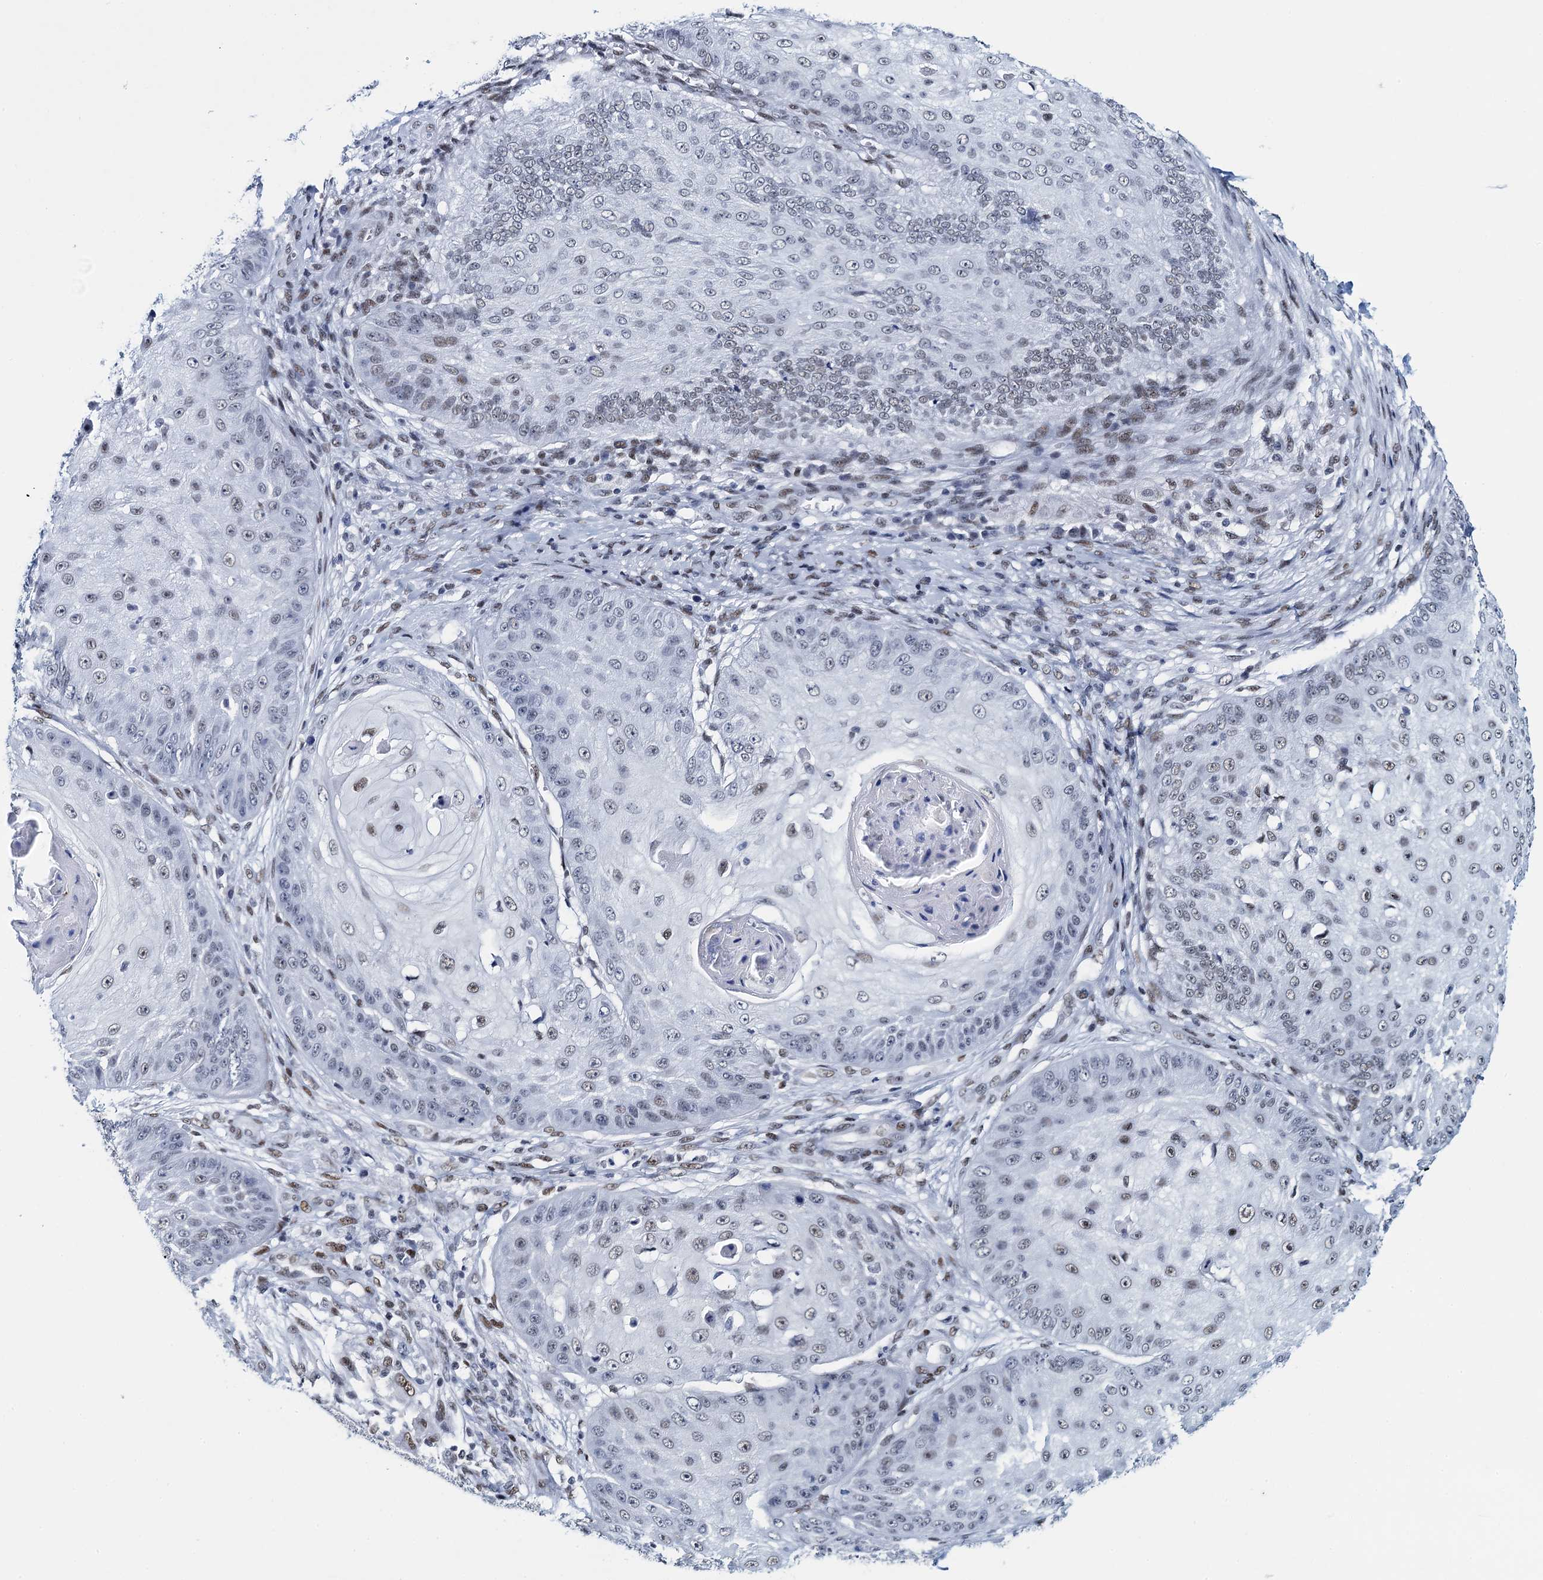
{"staining": {"intensity": "weak", "quantity": "<25%", "location": "nuclear"}, "tissue": "skin cancer", "cell_type": "Tumor cells", "image_type": "cancer", "snomed": [{"axis": "morphology", "description": "Squamous cell carcinoma, NOS"}, {"axis": "topography", "description": "Skin"}], "caption": "Immunohistochemistry histopathology image of human skin cancer (squamous cell carcinoma) stained for a protein (brown), which reveals no staining in tumor cells.", "gene": "HNRNPUL2", "patient": {"sex": "male", "age": 70}}